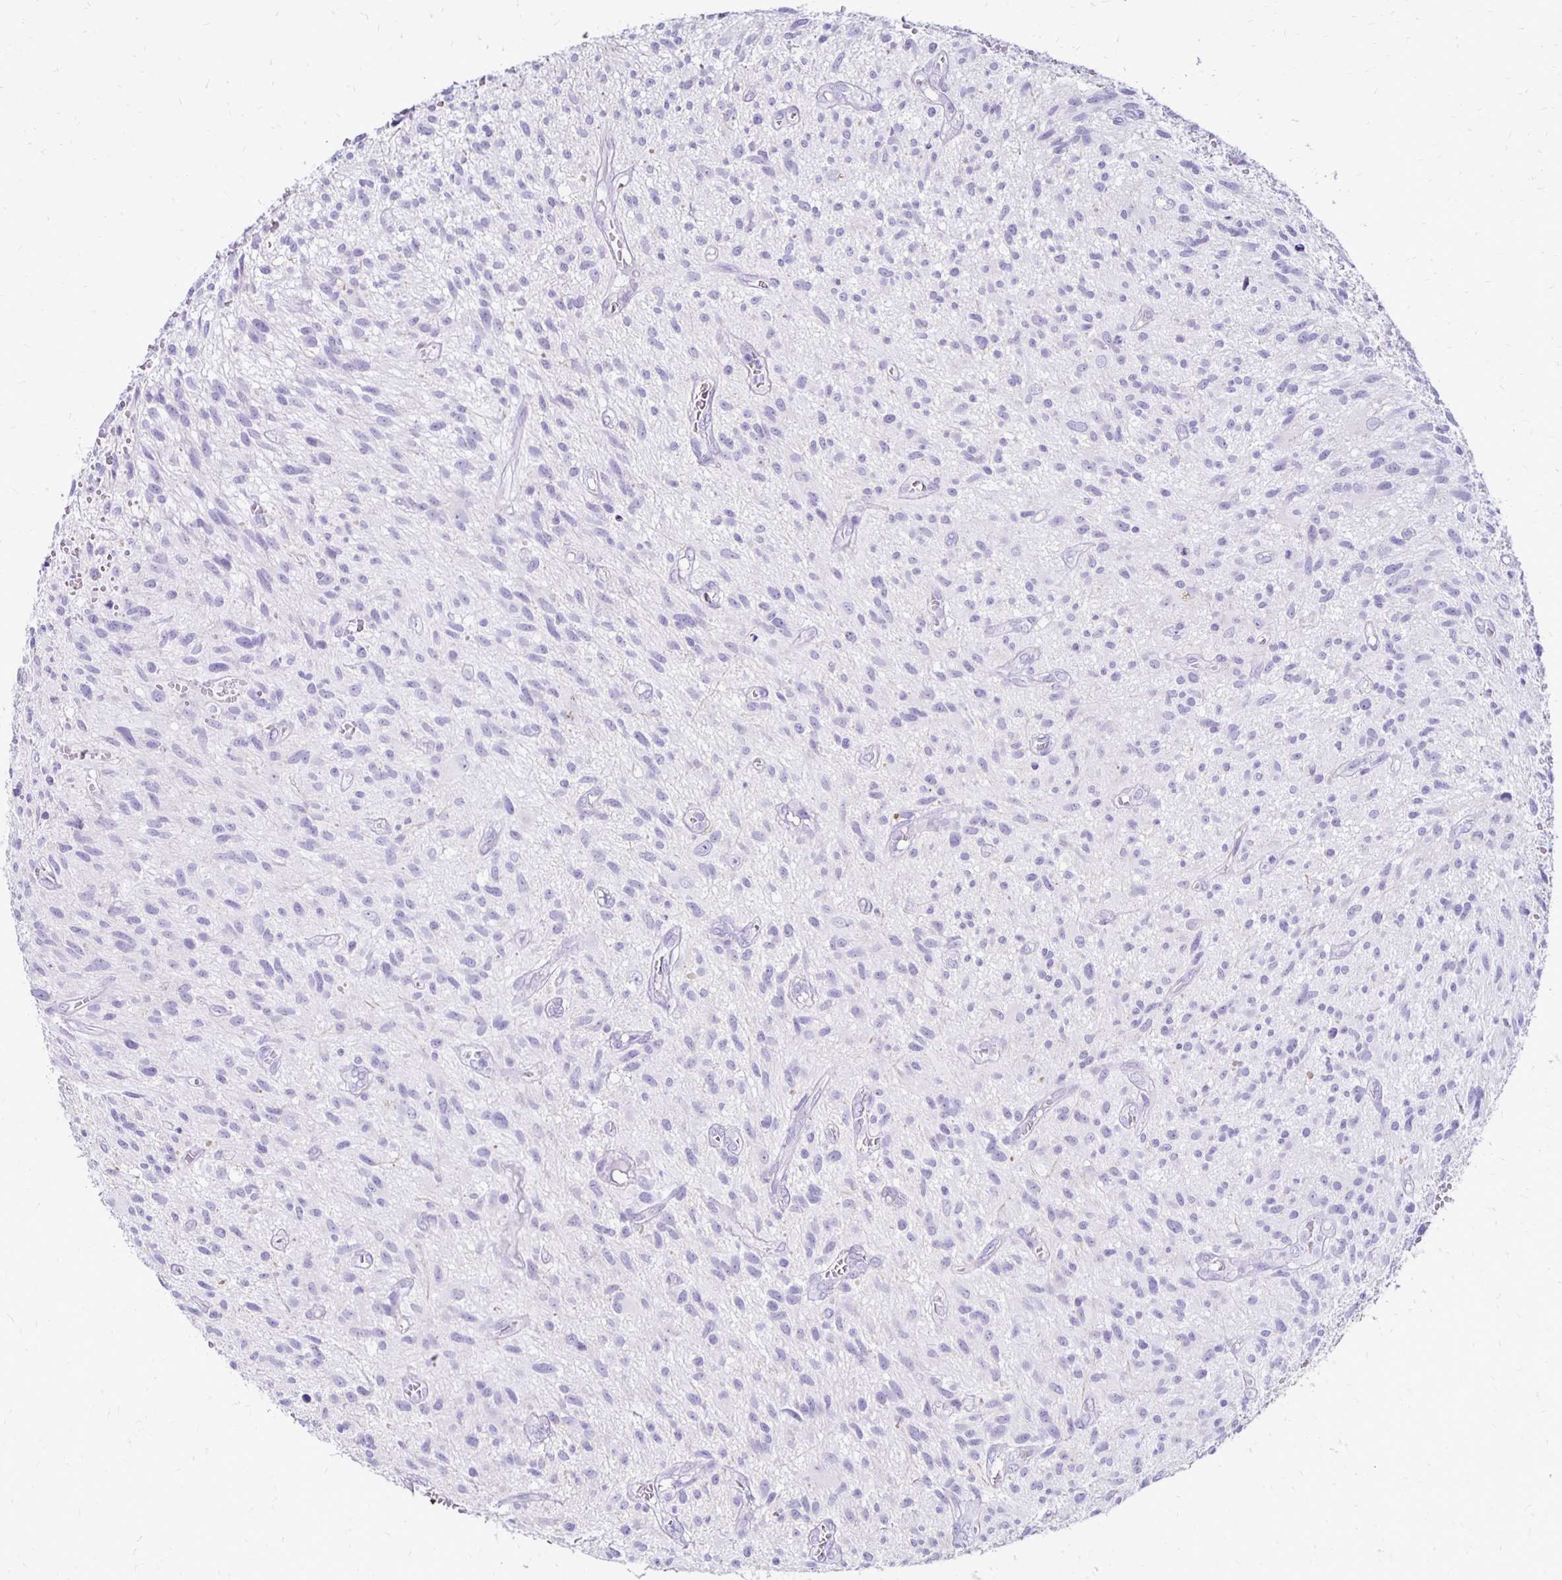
{"staining": {"intensity": "negative", "quantity": "none", "location": "none"}, "tissue": "glioma", "cell_type": "Tumor cells", "image_type": "cancer", "snomed": [{"axis": "morphology", "description": "Glioma, malignant, High grade"}, {"axis": "topography", "description": "Brain"}], "caption": "Immunohistochemistry (IHC) of human glioma reveals no expression in tumor cells.", "gene": "RYR1", "patient": {"sex": "male", "age": 75}}